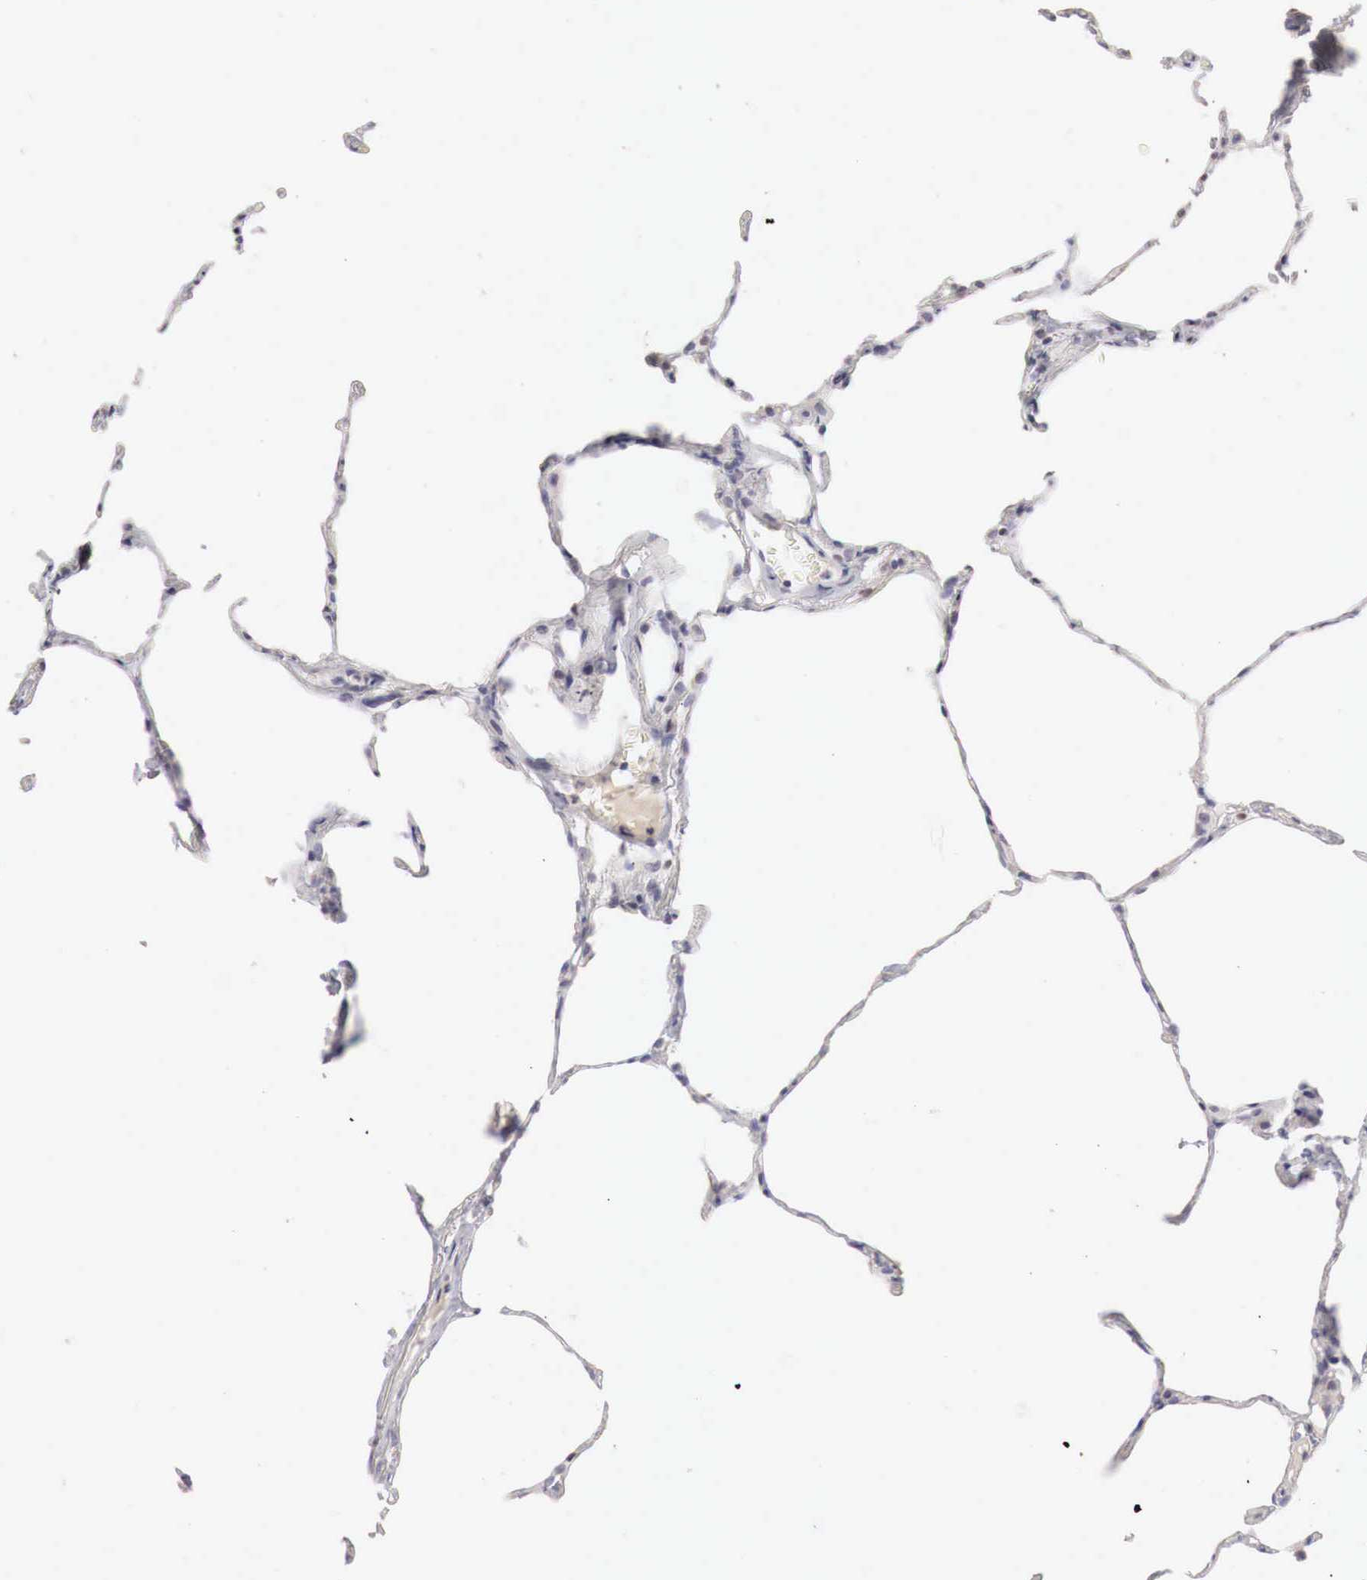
{"staining": {"intensity": "negative", "quantity": "none", "location": "none"}, "tissue": "lung", "cell_type": "Alveolar cells", "image_type": "normal", "snomed": [{"axis": "morphology", "description": "Normal tissue, NOS"}, {"axis": "topography", "description": "Lung"}], "caption": "DAB immunohistochemical staining of unremarkable lung reveals no significant expression in alveolar cells. The staining is performed using DAB brown chromogen with nuclei counter-stained in using hematoxylin.", "gene": "GATA1", "patient": {"sex": "female", "age": 75}}